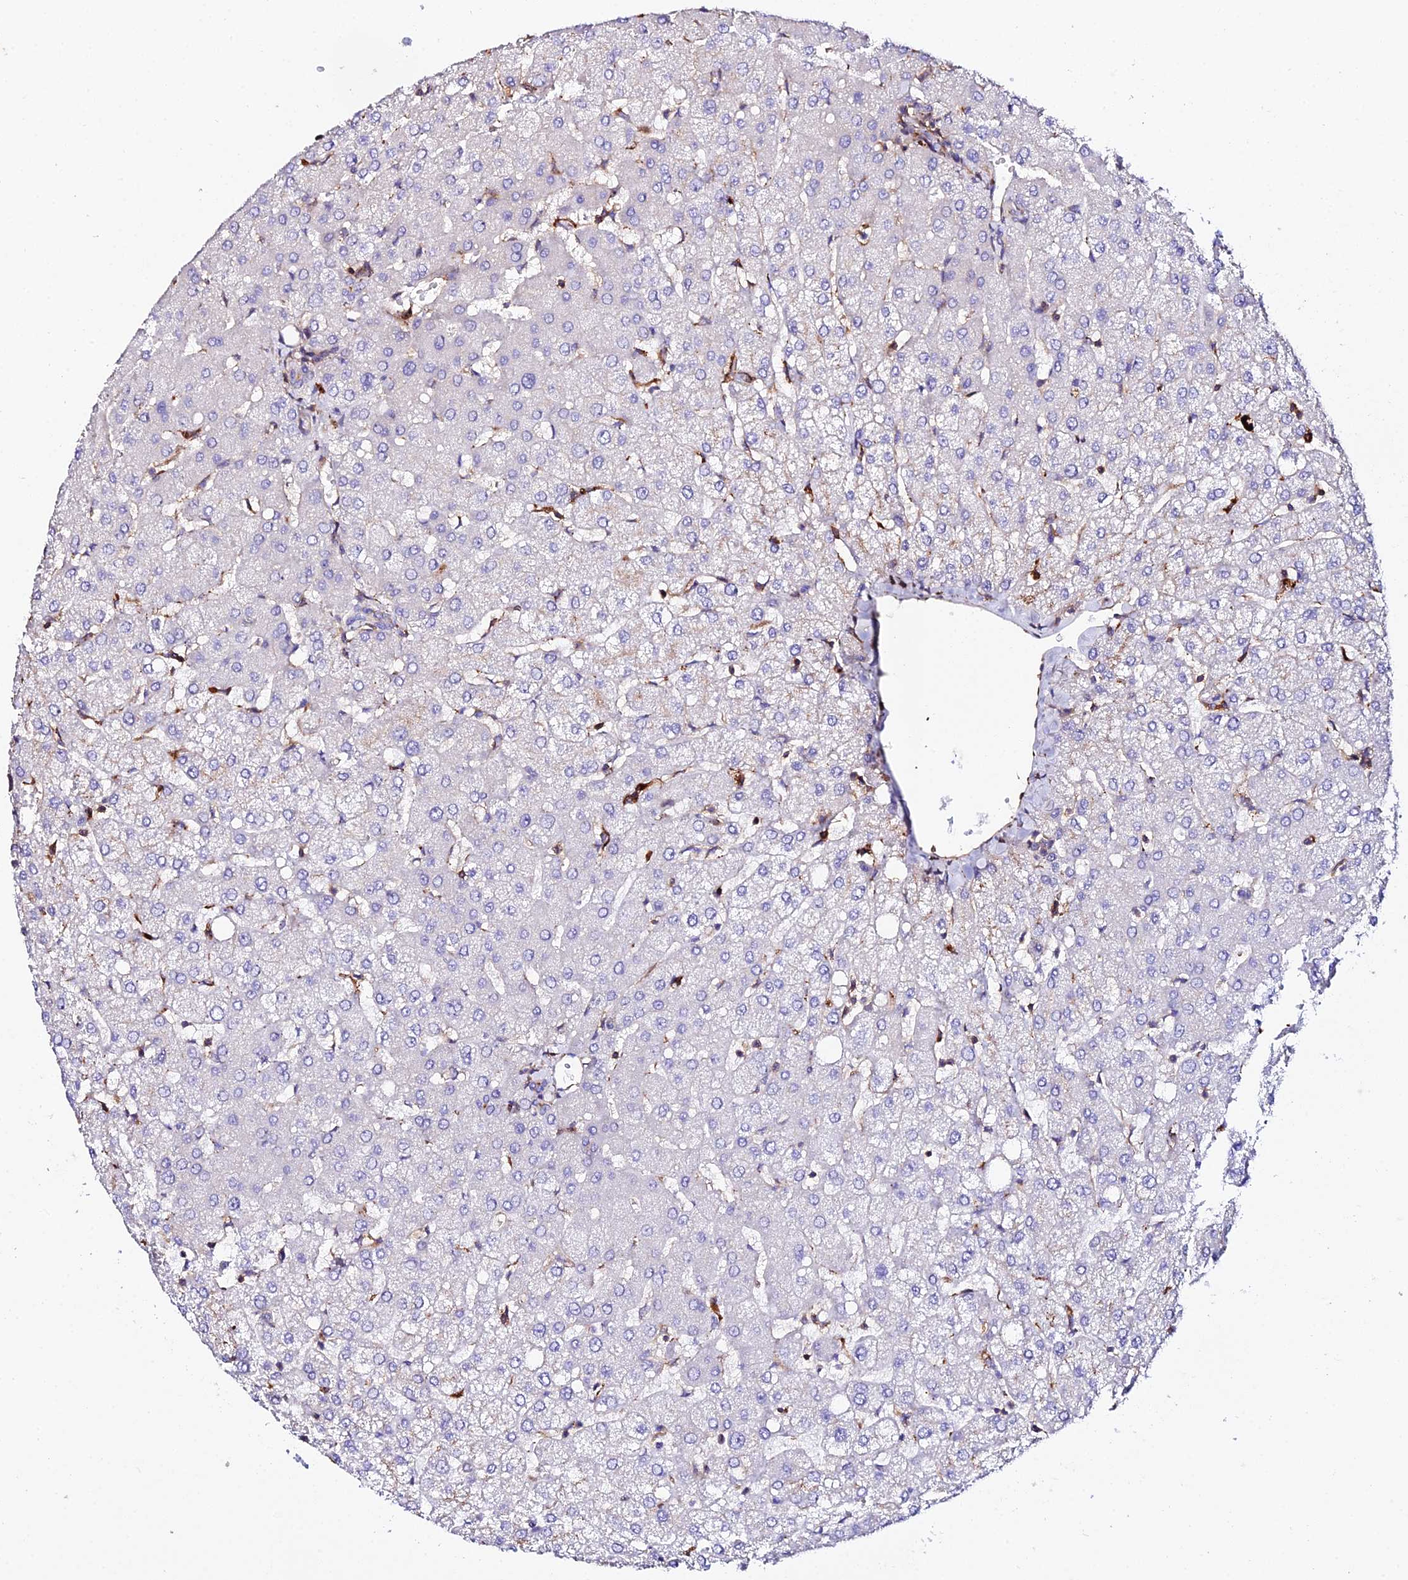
{"staining": {"intensity": "negative", "quantity": "none", "location": "none"}, "tissue": "liver", "cell_type": "Cholangiocytes", "image_type": "normal", "snomed": [{"axis": "morphology", "description": "Normal tissue, NOS"}, {"axis": "topography", "description": "Liver"}], "caption": "Immunohistochemistry histopathology image of unremarkable liver: human liver stained with DAB (3,3'-diaminobenzidine) reveals no significant protein positivity in cholangiocytes. The staining is performed using DAB (3,3'-diaminobenzidine) brown chromogen with nuclei counter-stained in using hematoxylin.", "gene": "TRPV2", "patient": {"sex": "female", "age": 54}}